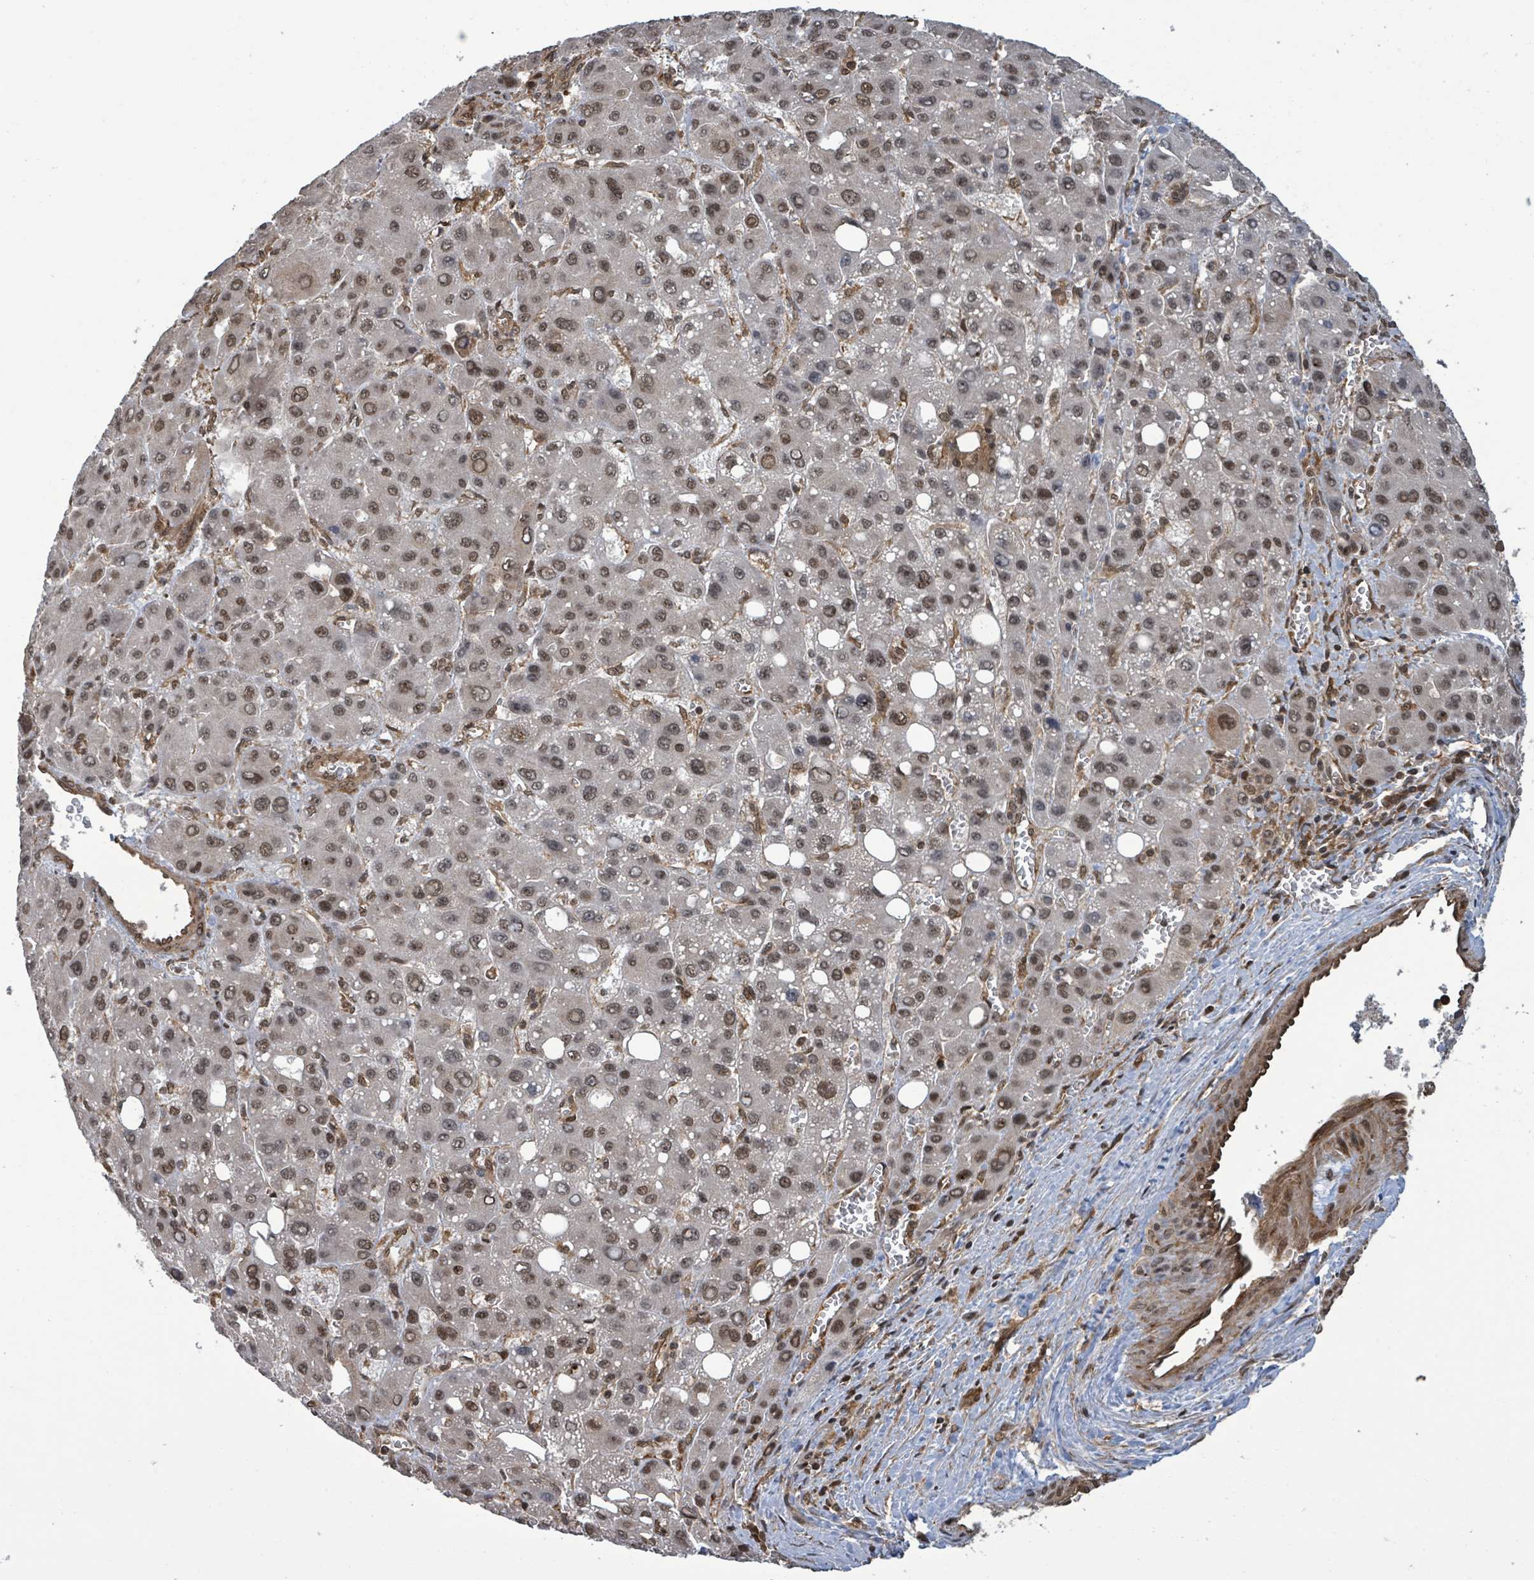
{"staining": {"intensity": "moderate", "quantity": ">75%", "location": "nuclear"}, "tissue": "liver cancer", "cell_type": "Tumor cells", "image_type": "cancer", "snomed": [{"axis": "morphology", "description": "Carcinoma, Hepatocellular, NOS"}, {"axis": "topography", "description": "Liver"}], "caption": "Hepatocellular carcinoma (liver) stained for a protein exhibits moderate nuclear positivity in tumor cells. (Brightfield microscopy of DAB IHC at high magnification).", "gene": "KLC1", "patient": {"sex": "male", "age": 55}}